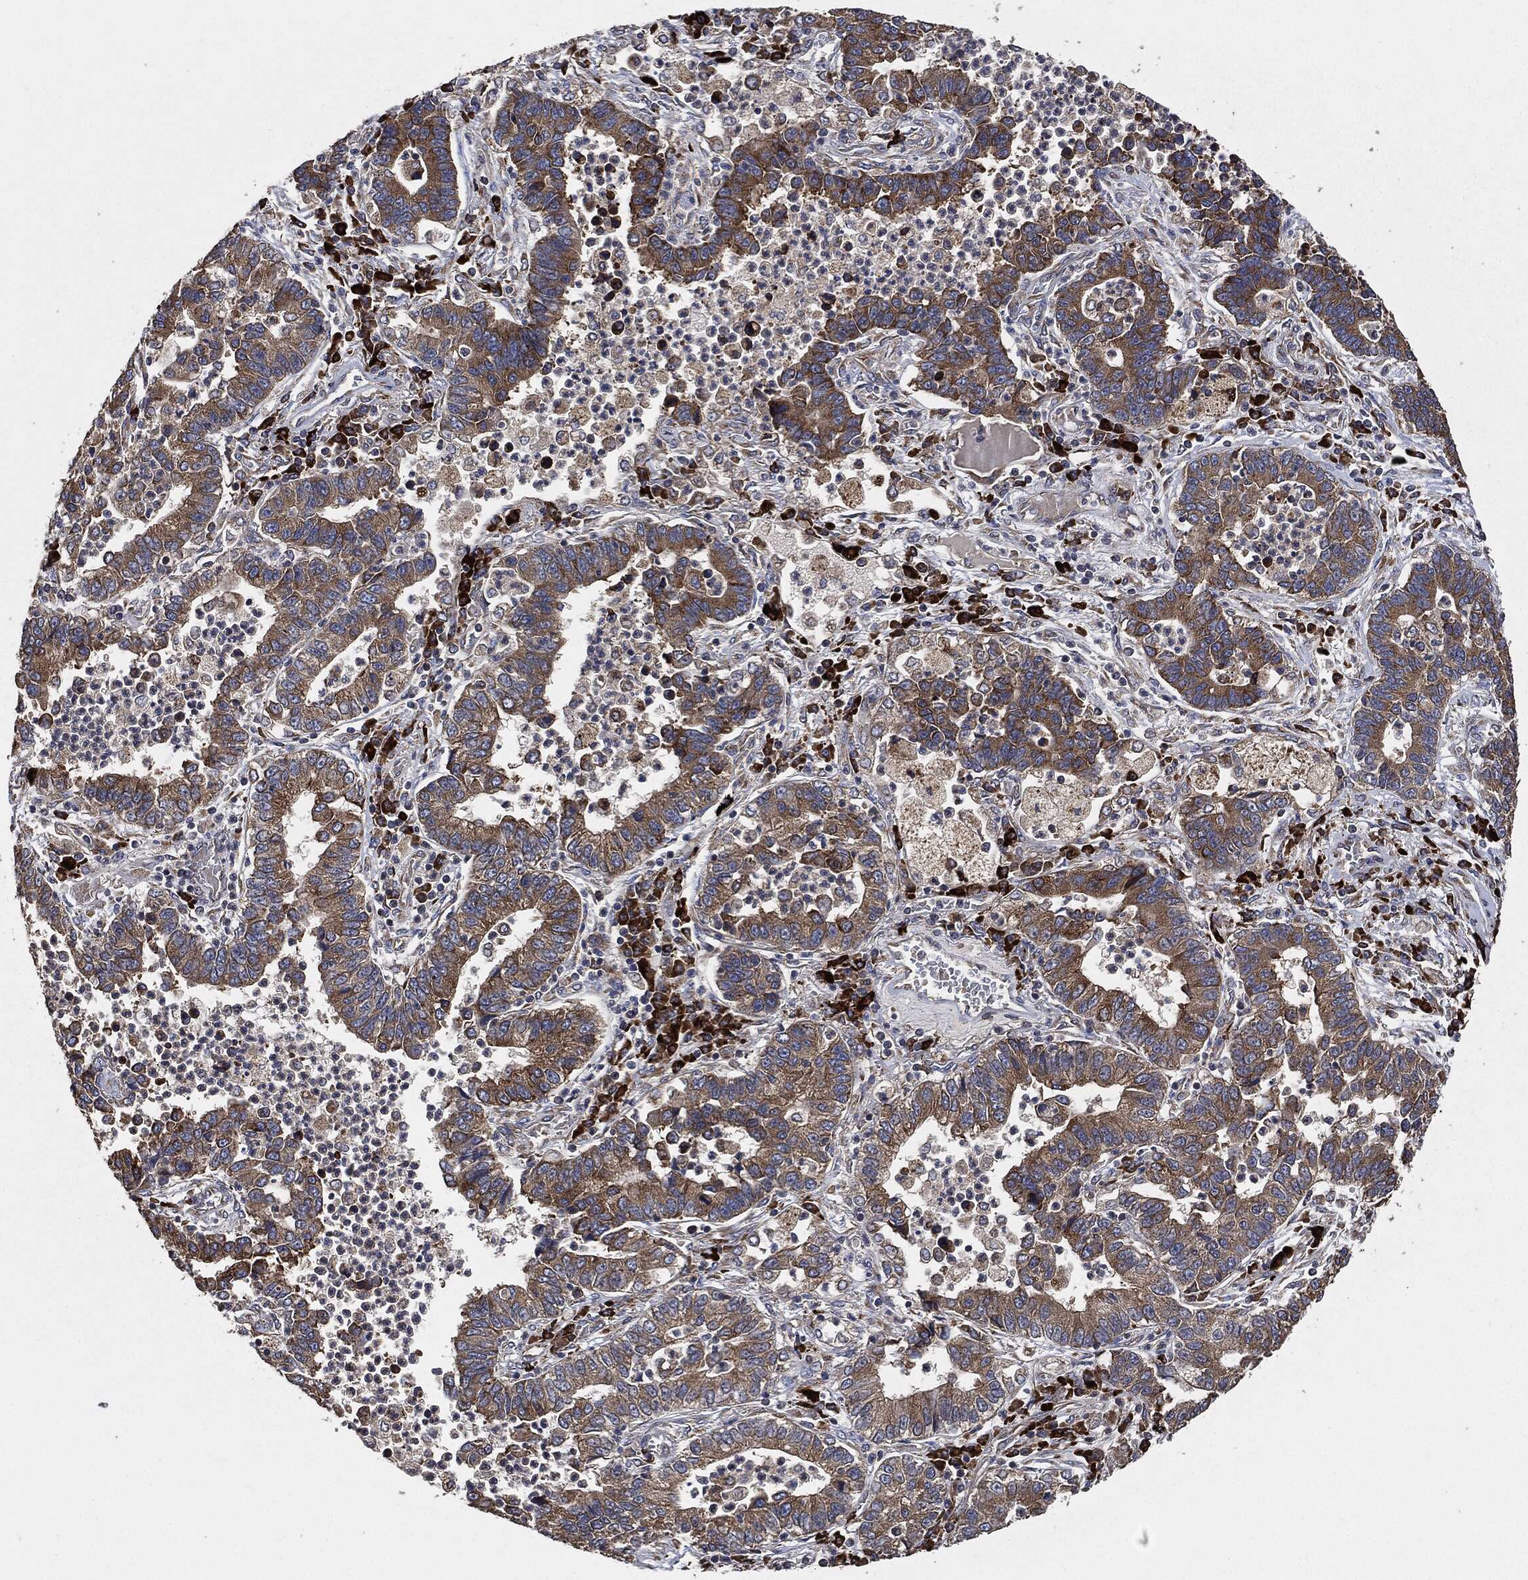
{"staining": {"intensity": "strong", "quantity": "25%-75%", "location": "cytoplasmic/membranous"}, "tissue": "lung cancer", "cell_type": "Tumor cells", "image_type": "cancer", "snomed": [{"axis": "morphology", "description": "Adenocarcinoma, NOS"}, {"axis": "topography", "description": "Lung"}], "caption": "Adenocarcinoma (lung) tissue shows strong cytoplasmic/membranous staining in about 25%-75% of tumor cells, visualized by immunohistochemistry.", "gene": "STK3", "patient": {"sex": "female", "age": 57}}